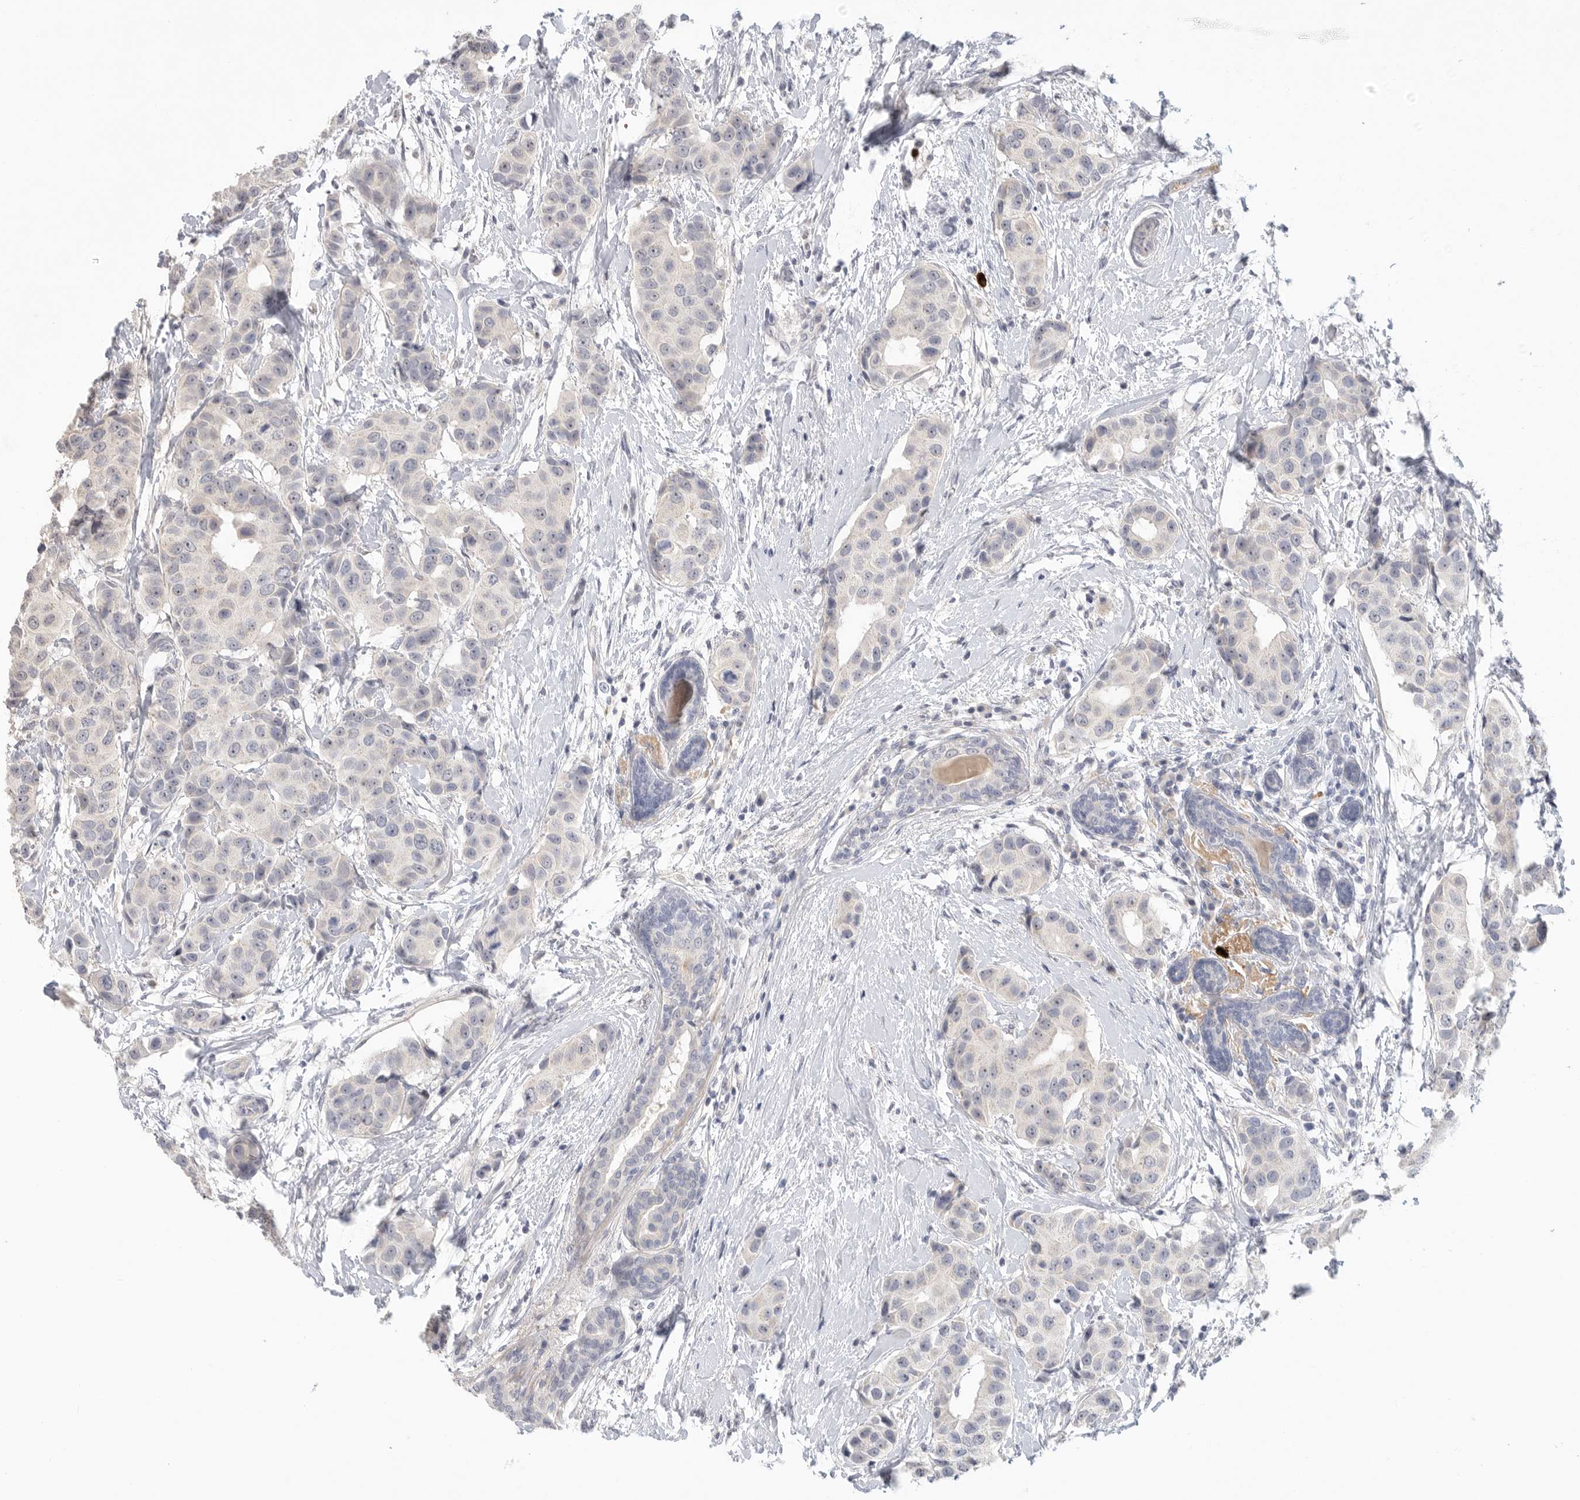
{"staining": {"intensity": "negative", "quantity": "none", "location": "none"}, "tissue": "breast cancer", "cell_type": "Tumor cells", "image_type": "cancer", "snomed": [{"axis": "morphology", "description": "Normal tissue, NOS"}, {"axis": "morphology", "description": "Duct carcinoma"}, {"axis": "topography", "description": "Breast"}], "caption": "The immunohistochemistry image has no significant positivity in tumor cells of breast cancer (infiltrating ductal carcinoma) tissue.", "gene": "FBN2", "patient": {"sex": "female", "age": 39}}